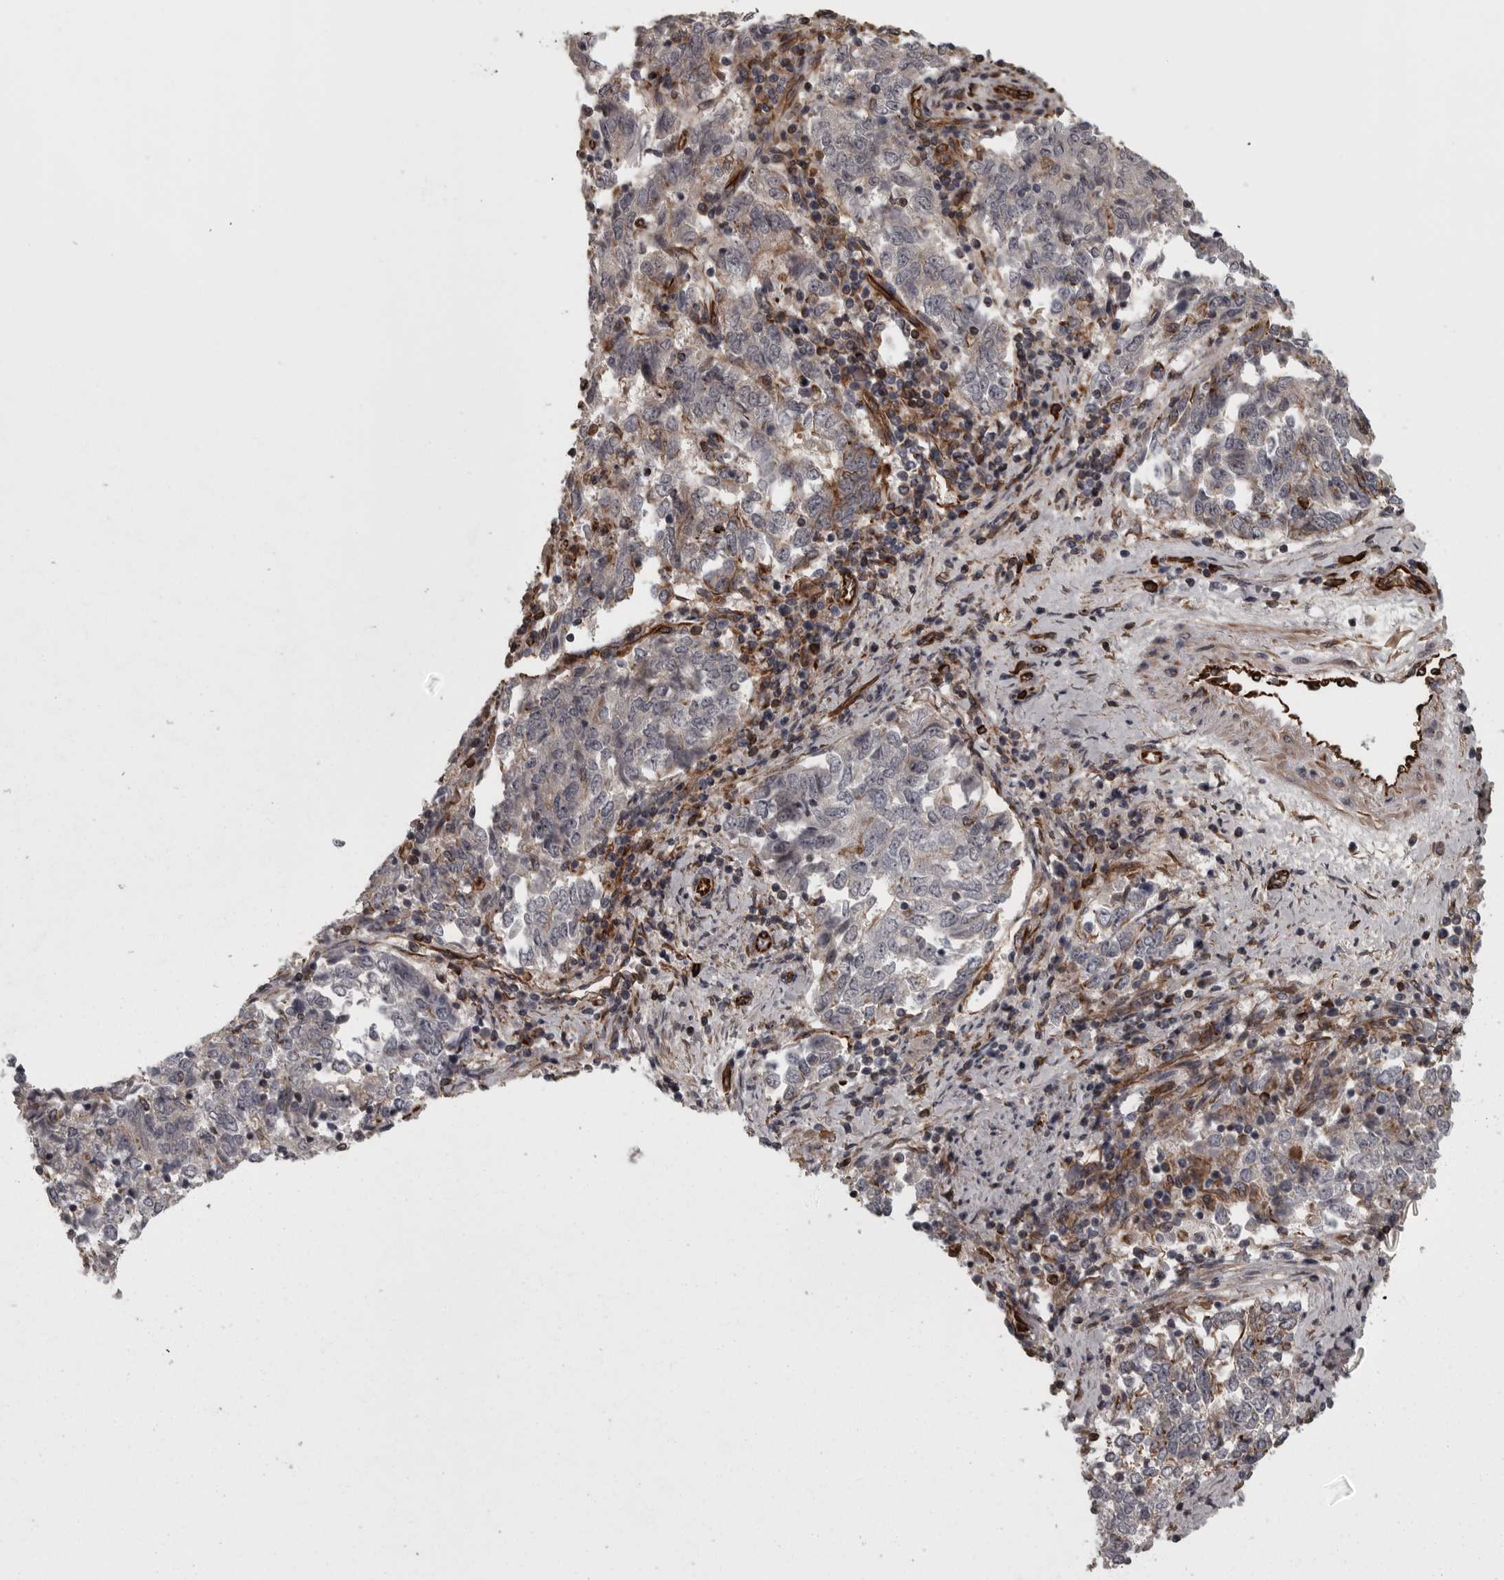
{"staining": {"intensity": "negative", "quantity": "none", "location": "none"}, "tissue": "endometrial cancer", "cell_type": "Tumor cells", "image_type": "cancer", "snomed": [{"axis": "morphology", "description": "Adenocarcinoma, NOS"}, {"axis": "topography", "description": "Endometrium"}], "caption": "DAB (3,3'-diaminobenzidine) immunohistochemical staining of endometrial cancer (adenocarcinoma) displays no significant staining in tumor cells.", "gene": "FAAP100", "patient": {"sex": "female", "age": 80}}